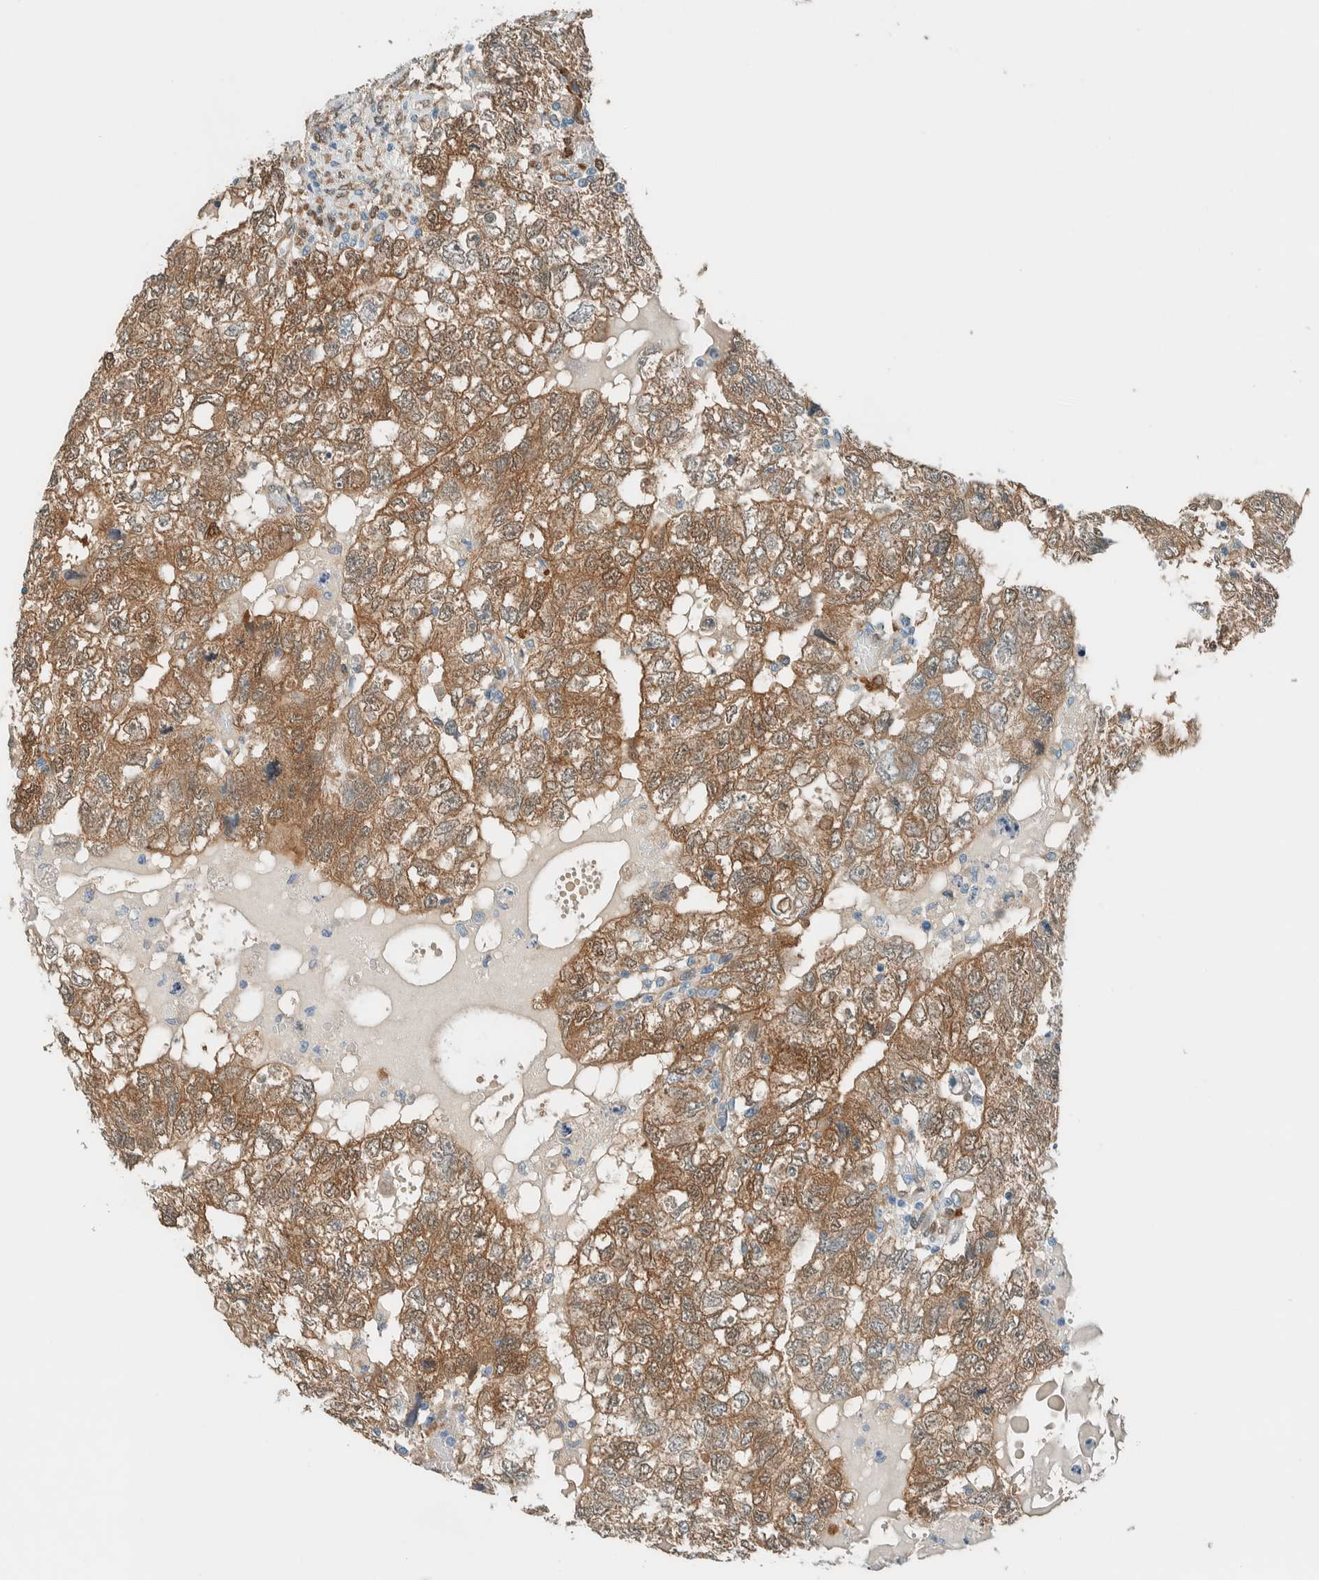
{"staining": {"intensity": "moderate", "quantity": ">75%", "location": "cytoplasmic/membranous,nuclear"}, "tissue": "testis cancer", "cell_type": "Tumor cells", "image_type": "cancer", "snomed": [{"axis": "morphology", "description": "Carcinoma, Embryonal, NOS"}, {"axis": "topography", "description": "Testis"}], "caption": "Immunohistochemical staining of human testis cancer (embryonal carcinoma) exhibits moderate cytoplasmic/membranous and nuclear protein positivity in approximately >75% of tumor cells.", "gene": "NXN", "patient": {"sex": "male", "age": 36}}